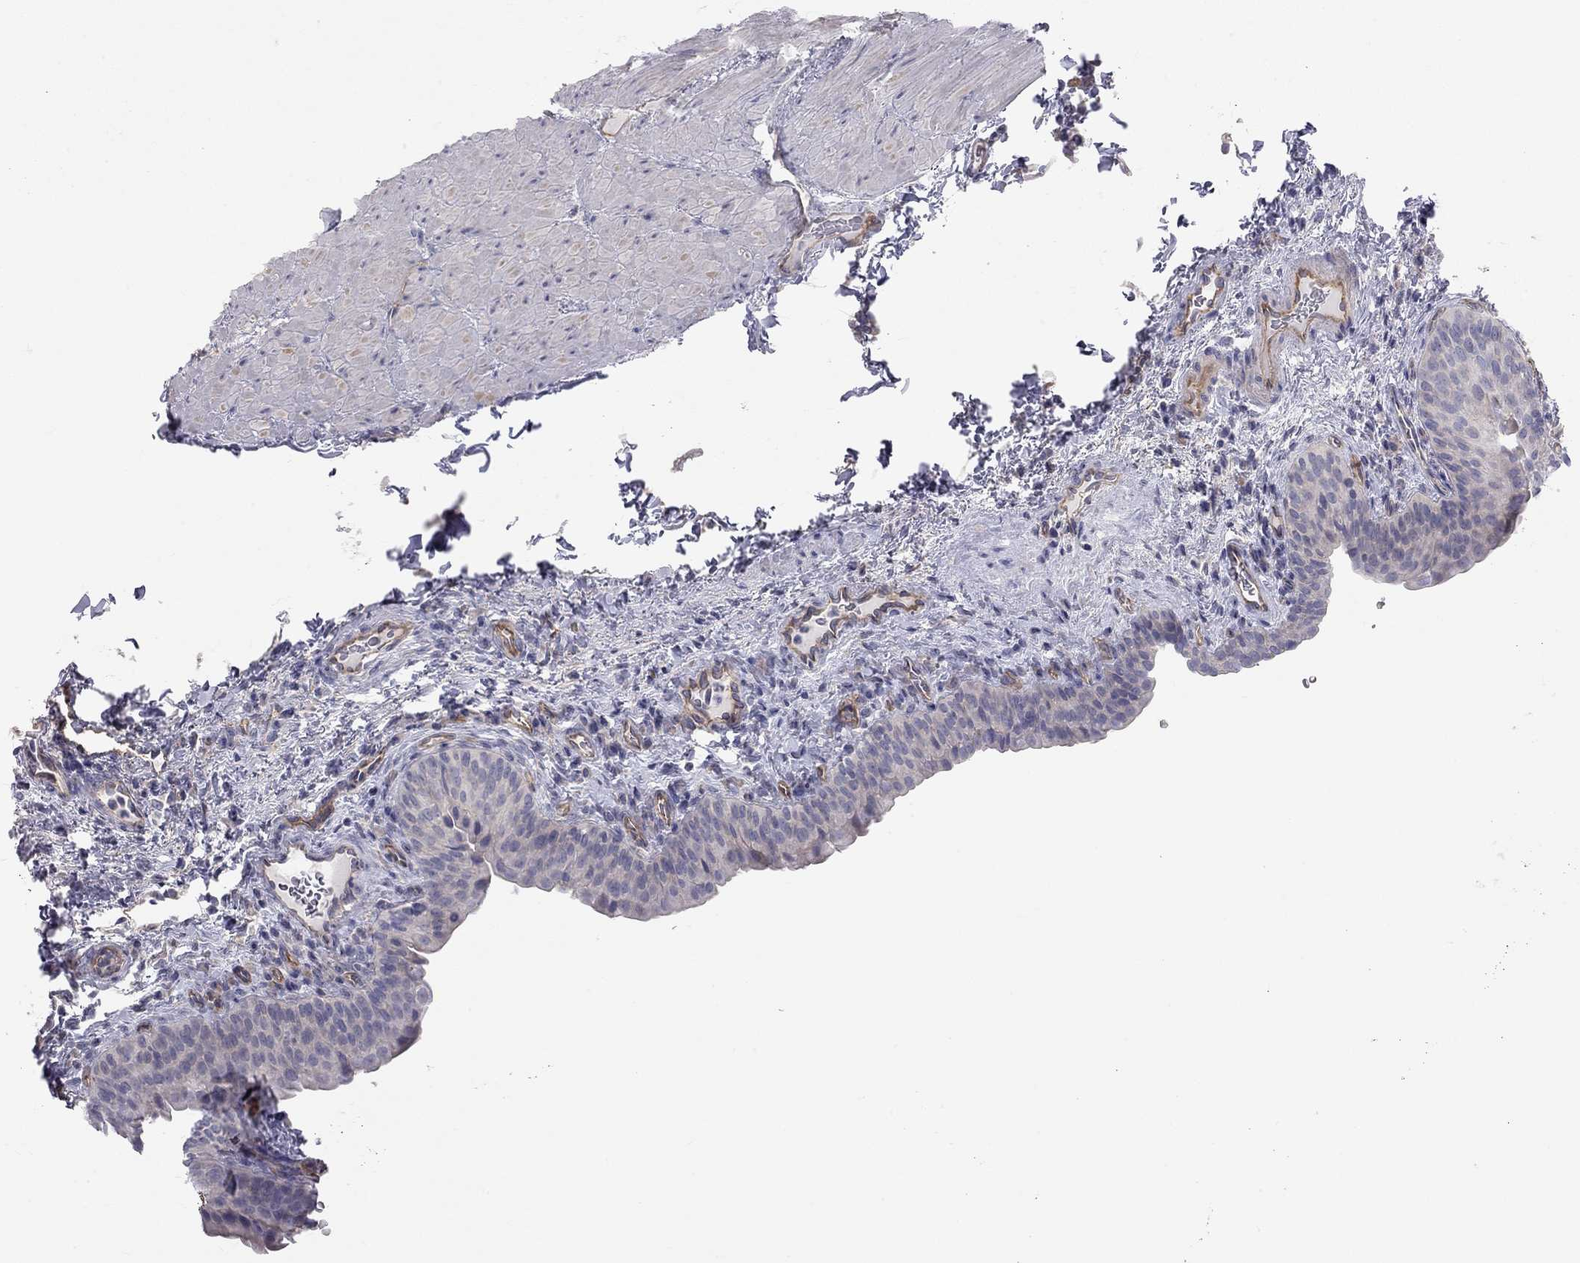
{"staining": {"intensity": "negative", "quantity": "none", "location": "none"}, "tissue": "urinary bladder", "cell_type": "Urothelial cells", "image_type": "normal", "snomed": [{"axis": "morphology", "description": "Normal tissue, NOS"}, {"axis": "topography", "description": "Urinary bladder"}], "caption": "Urothelial cells are negative for brown protein staining in unremarkable urinary bladder. (DAB (3,3'-diaminobenzidine) immunohistochemistry (IHC) visualized using brightfield microscopy, high magnification).", "gene": "GPRC5B", "patient": {"sex": "male", "age": 66}}